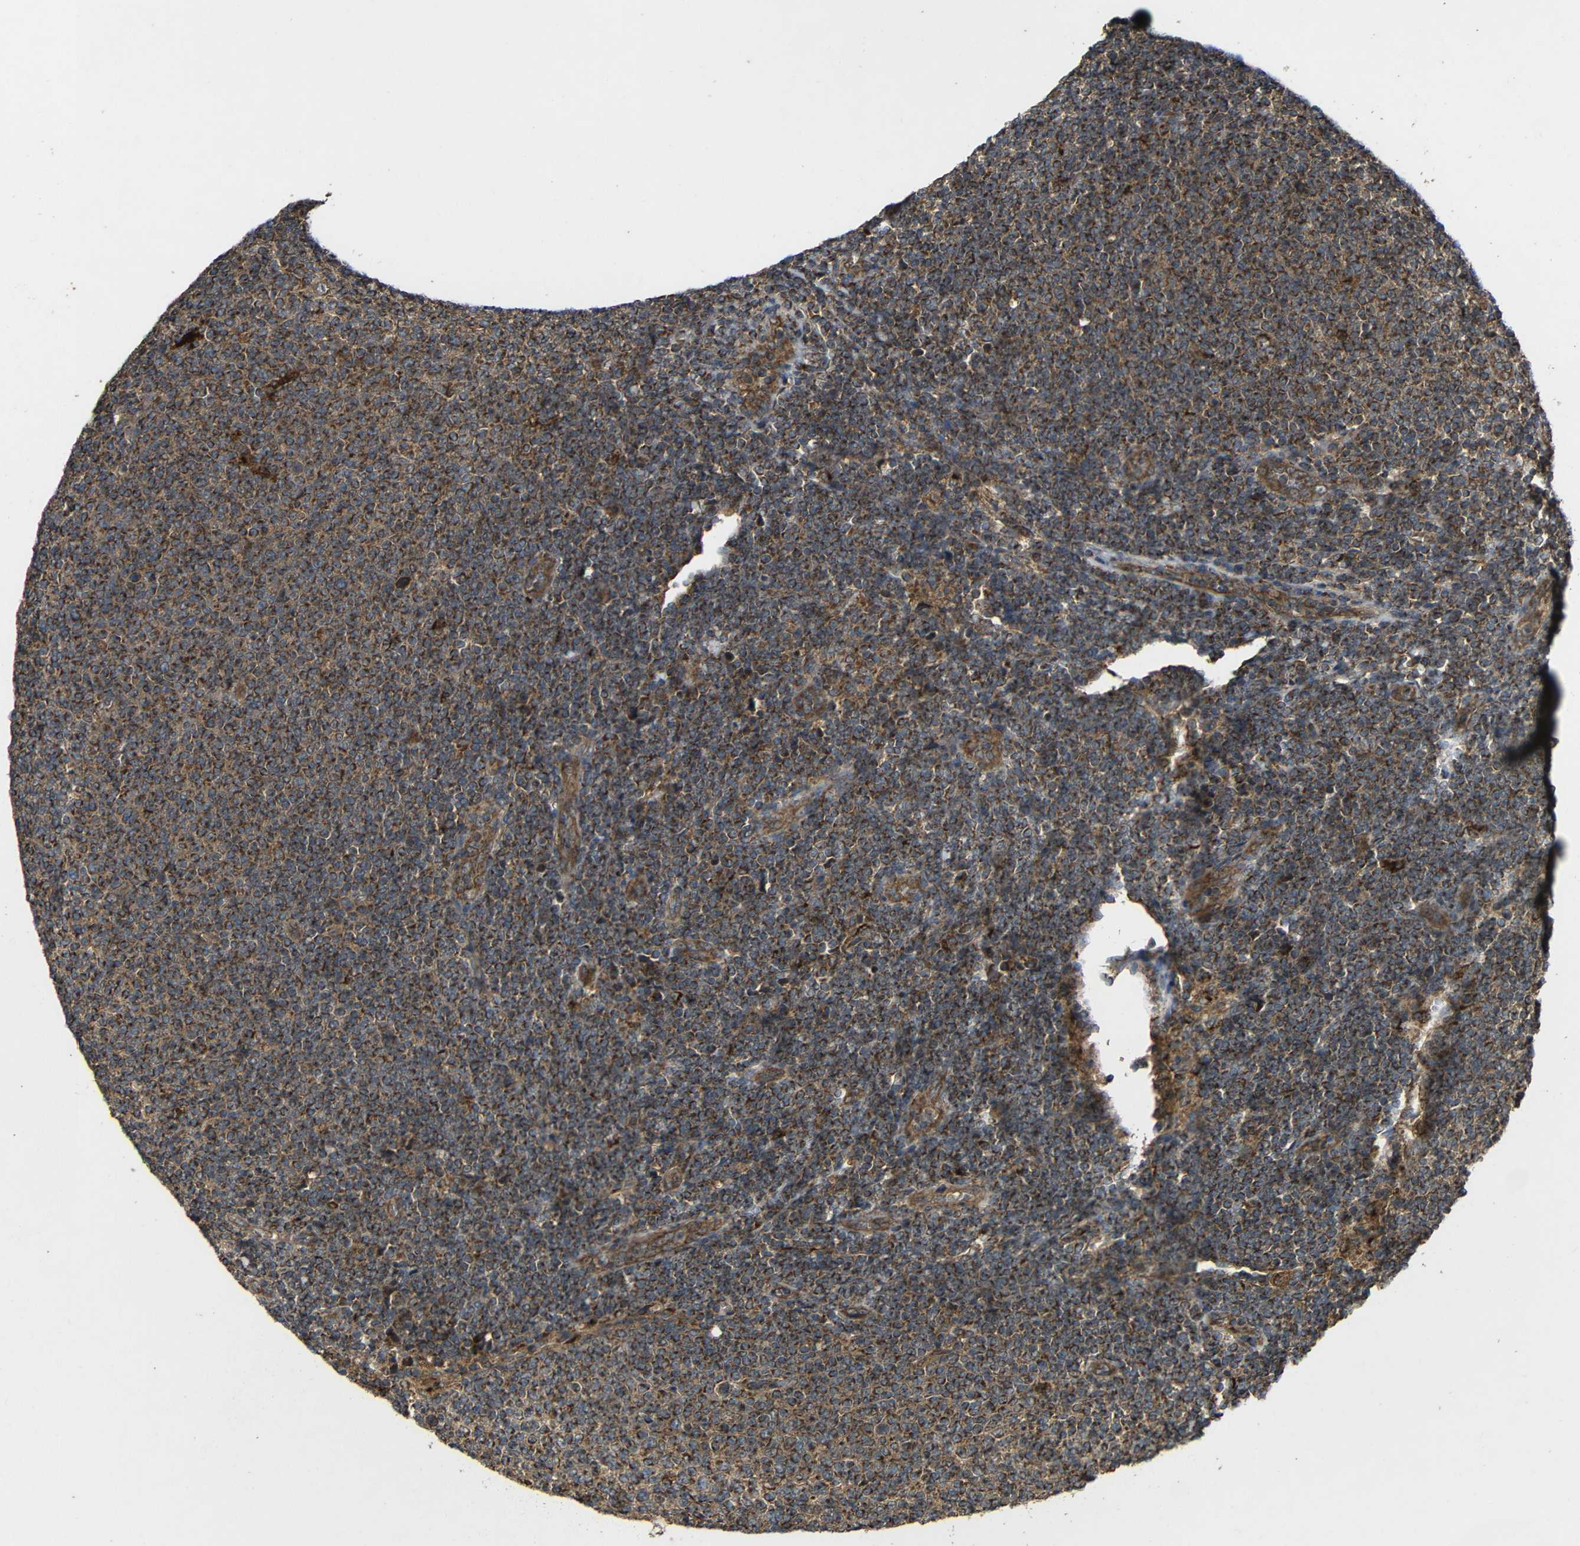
{"staining": {"intensity": "strong", "quantity": ">75%", "location": "cytoplasmic/membranous"}, "tissue": "lymphoma", "cell_type": "Tumor cells", "image_type": "cancer", "snomed": [{"axis": "morphology", "description": "Malignant lymphoma, non-Hodgkin's type, Low grade"}, {"axis": "topography", "description": "Lymph node"}], "caption": "Immunohistochemical staining of malignant lymphoma, non-Hodgkin's type (low-grade) reveals strong cytoplasmic/membranous protein expression in approximately >75% of tumor cells.", "gene": "C1GALT1", "patient": {"sex": "male", "age": 66}}